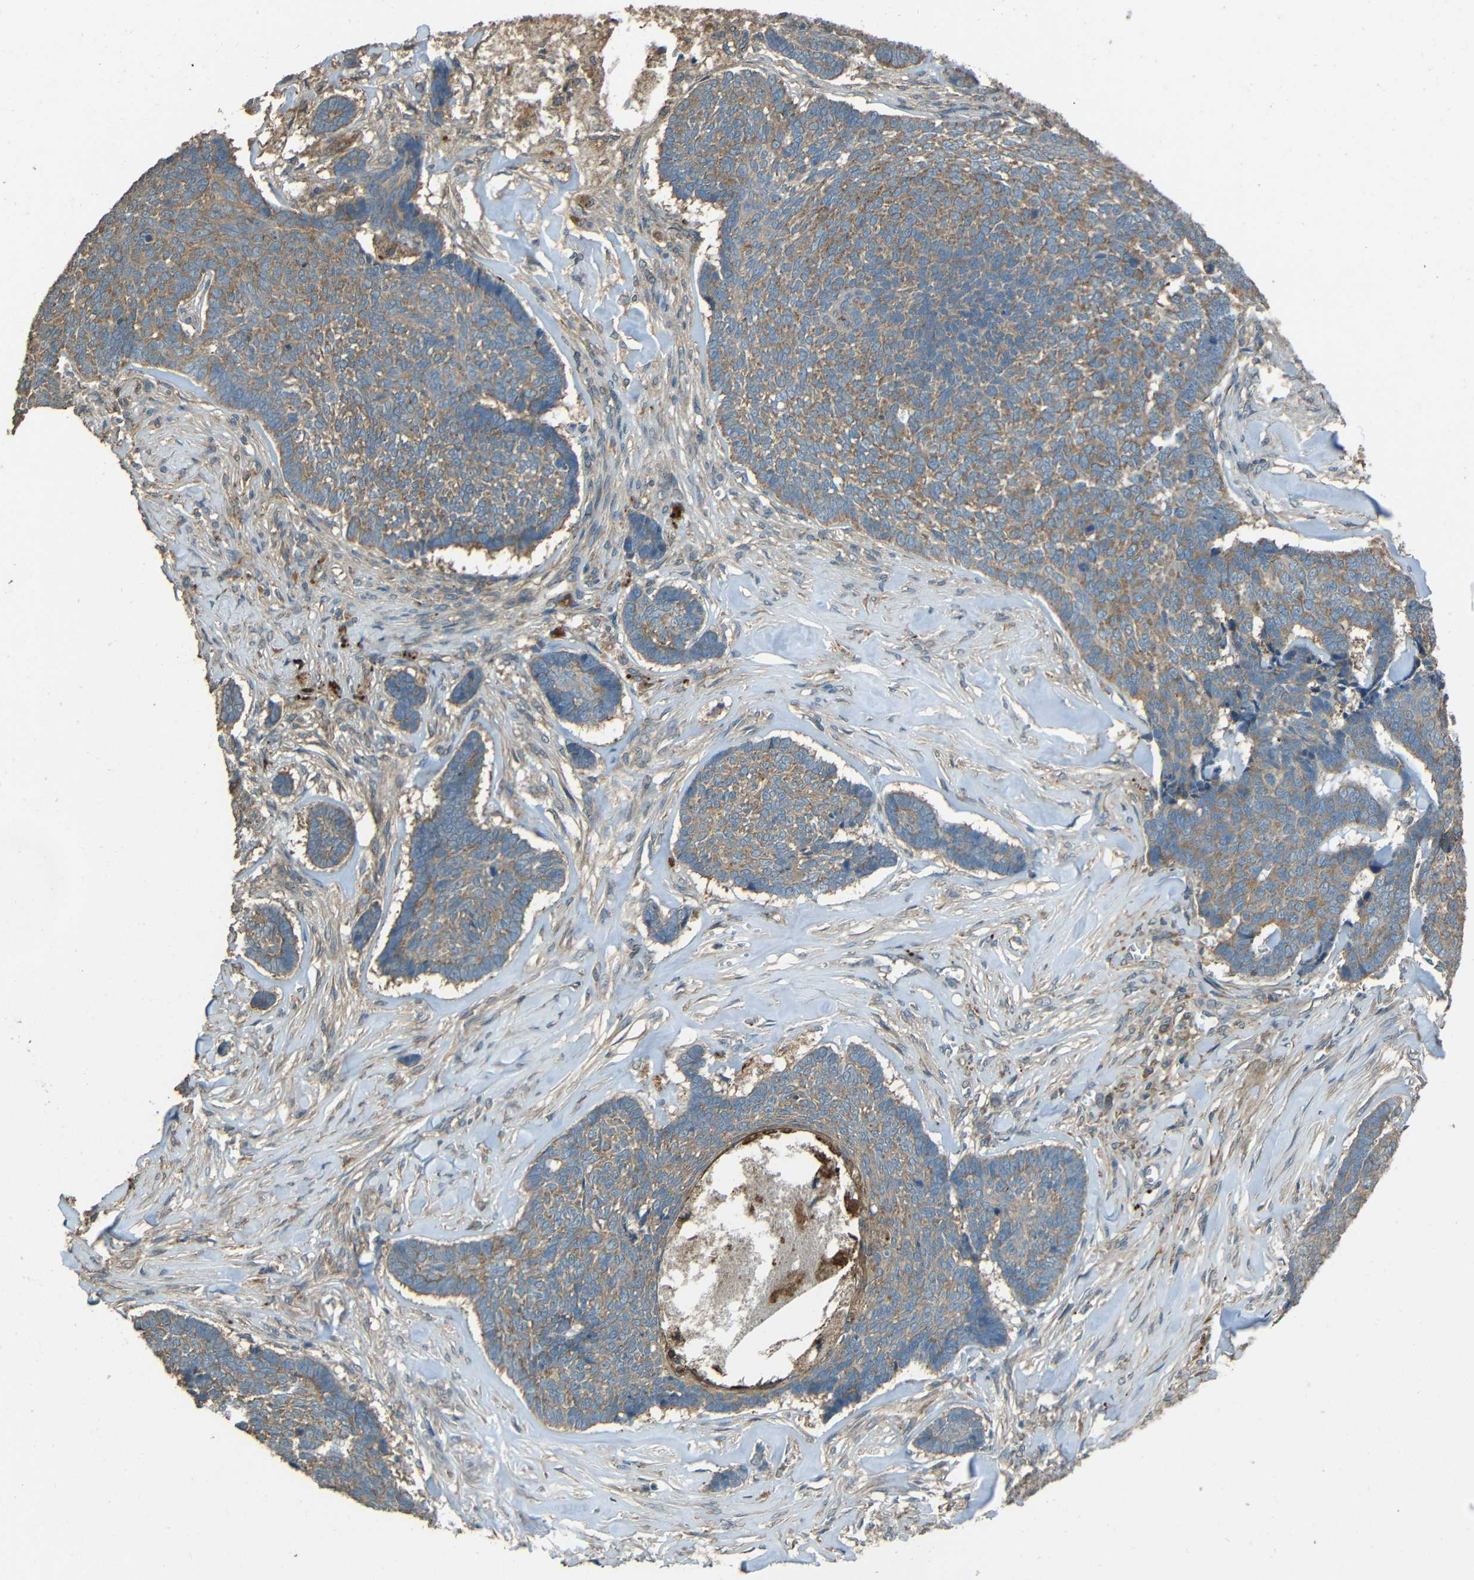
{"staining": {"intensity": "moderate", "quantity": ">75%", "location": "cytoplasmic/membranous"}, "tissue": "skin cancer", "cell_type": "Tumor cells", "image_type": "cancer", "snomed": [{"axis": "morphology", "description": "Basal cell carcinoma"}, {"axis": "topography", "description": "Skin"}], "caption": "The micrograph exhibits staining of basal cell carcinoma (skin), revealing moderate cytoplasmic/membranous protein expression (brown color) within tumor cells.", "gene": "ACACA", "patient": {"sex": "male", "age": 84}}